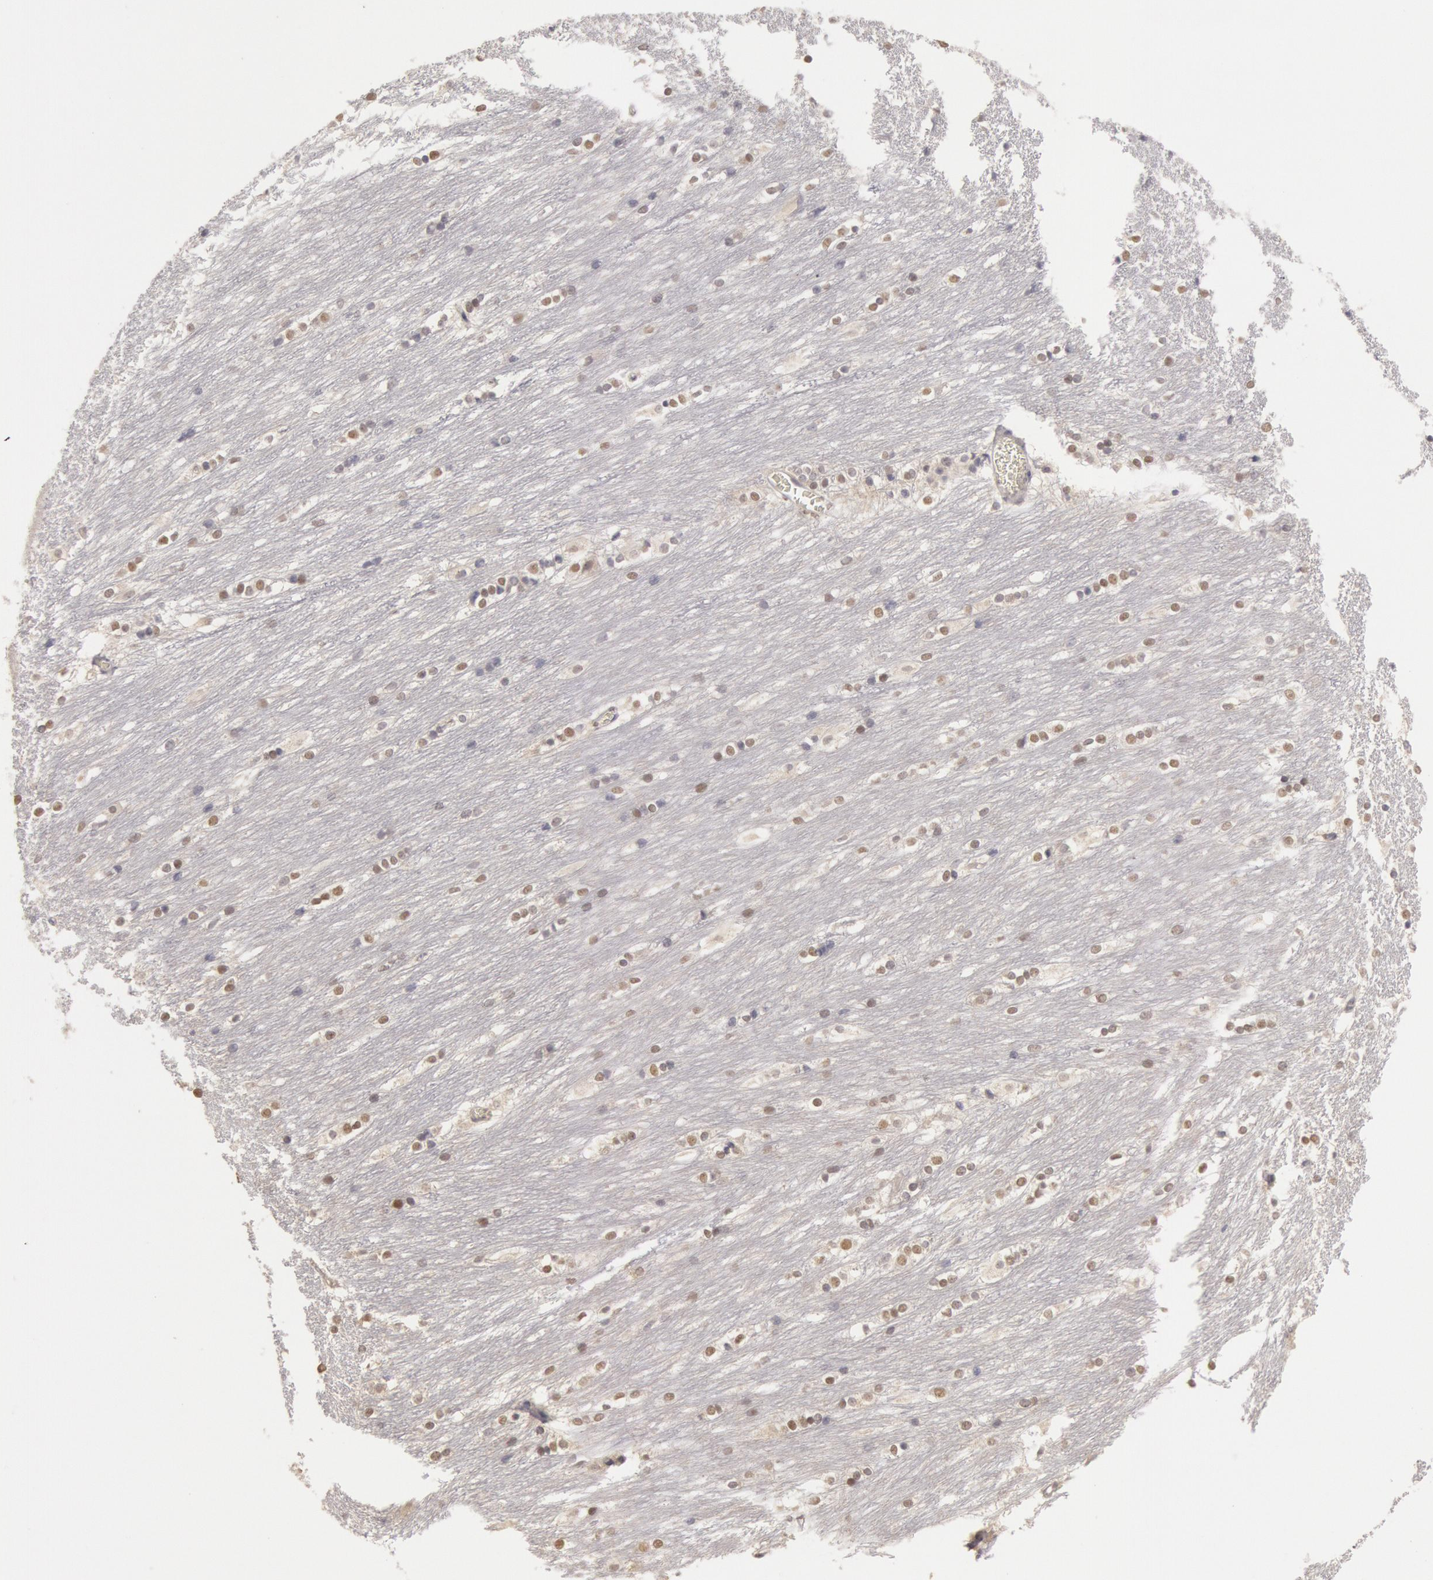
{"staining": {"intensity": "negative", "quantity": "none", "location": "none"}, "tissue": "caudate", "cell_type": "Glial cells", "image_type": "normal", "snomed": [{"axis": "morphology", "description": "Normal tissue, NOS"}, {"axis": "topography", "description": "Lateral ventricle wall"}], "caption": "This photomicrograph is of normal caudate stained with immunohistochemistry to label a protein in brown with the nuclei are counter-stained blue. There is no expression in glial cells.", "gene": "RIMBP3B", "patient": {"sex": "female", "age": 19}}